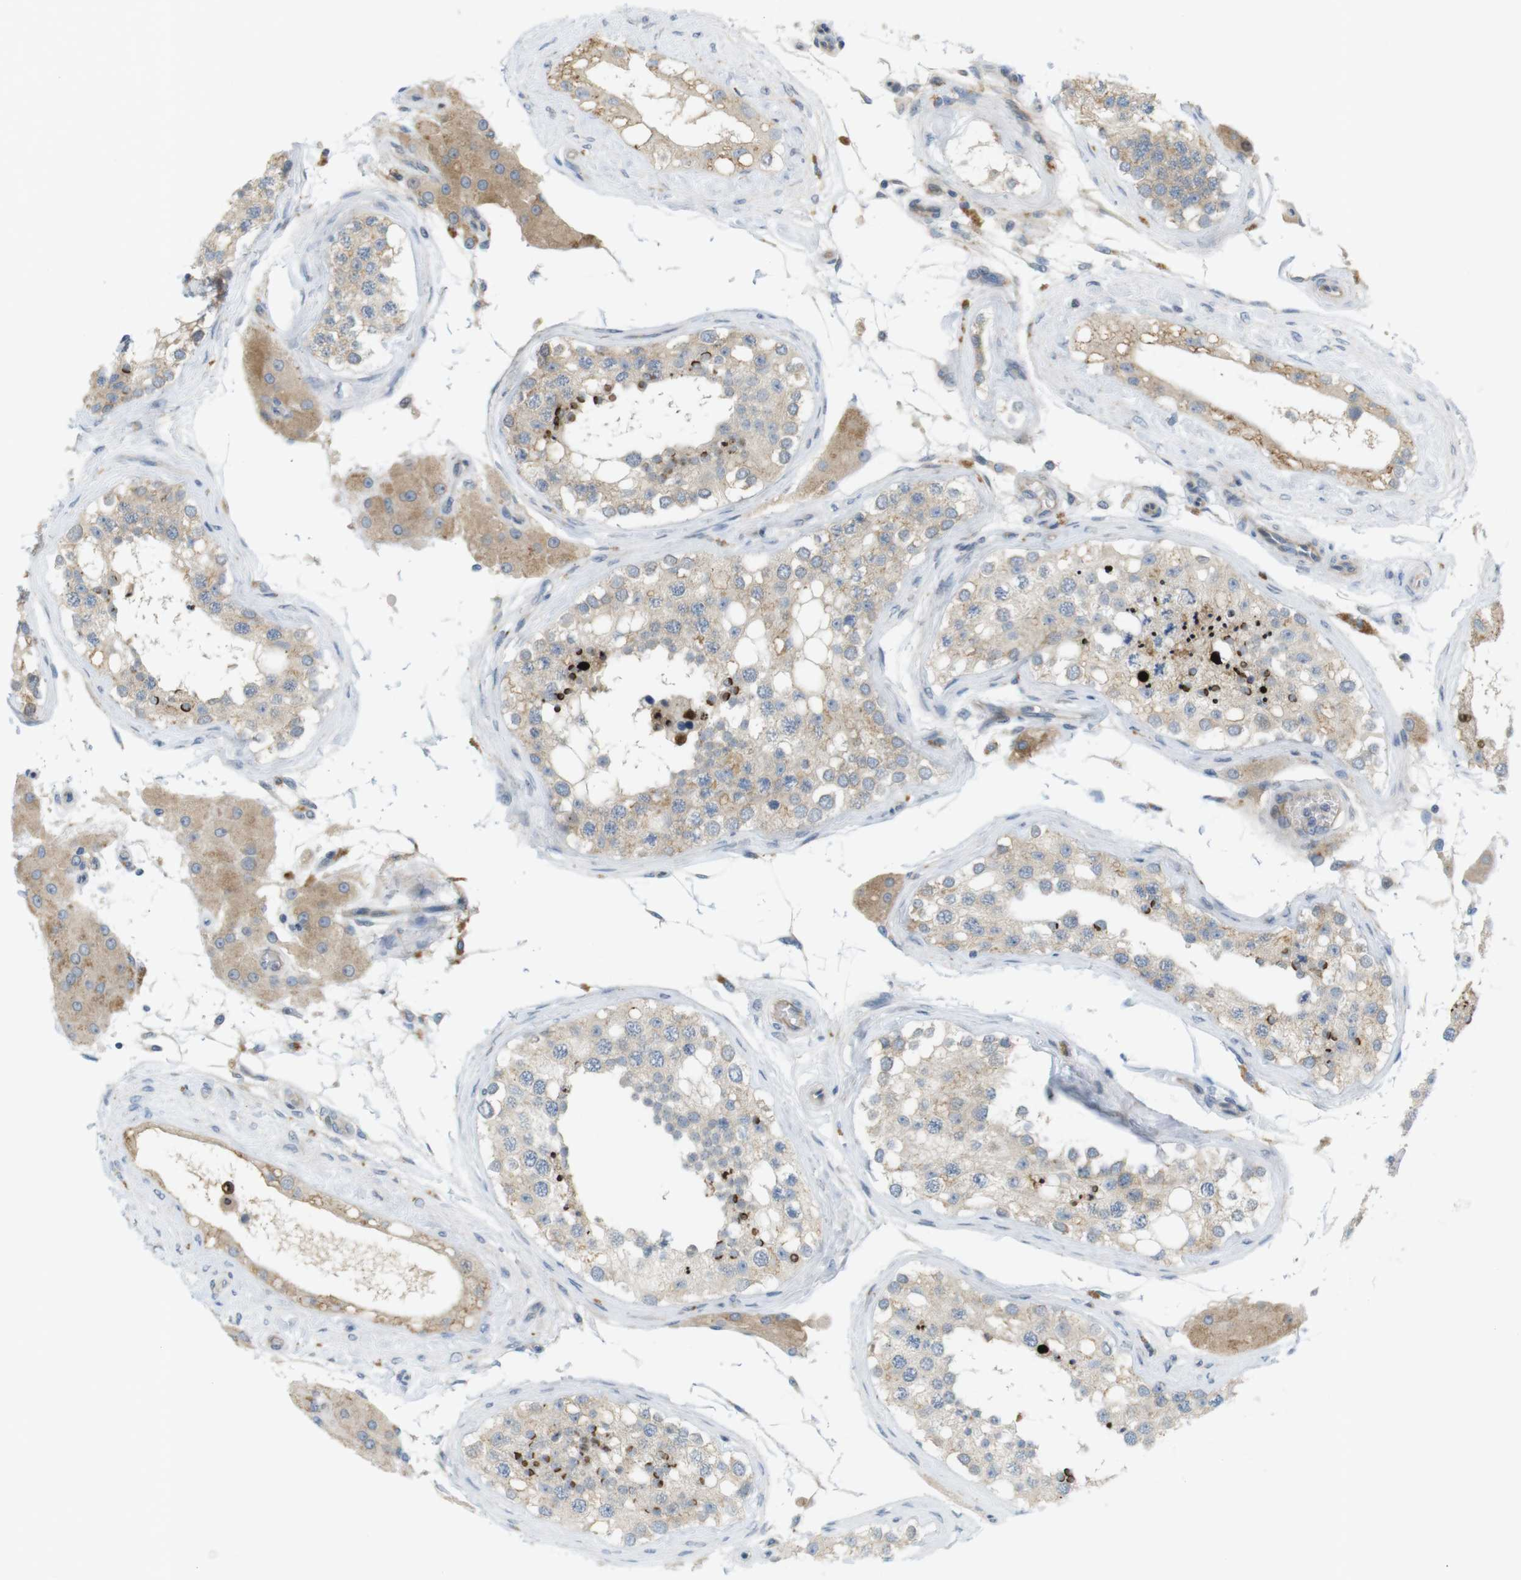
{"staining": {"intensity": "strong", "quantity": "<25%", "location": "cytoplasmic/membranous"}, "tissue": "testis", "cell_type": "Cells in seminiferous ducts", "image_type": "normal", "snomed": [{"axis": "morphology", "description": "Normal tissue, NOS"}, {"axis": "topography", "description": "Testis"}], "caption": "Immunohistochemistry (IHC) of normal human testis demonstrates medium levels of strong cytoplasmic/membranous expression in about <25% of cells in seminiferous ducts.", "gene": "GJC3", "patient": {"sex": "male", "age": 68}}